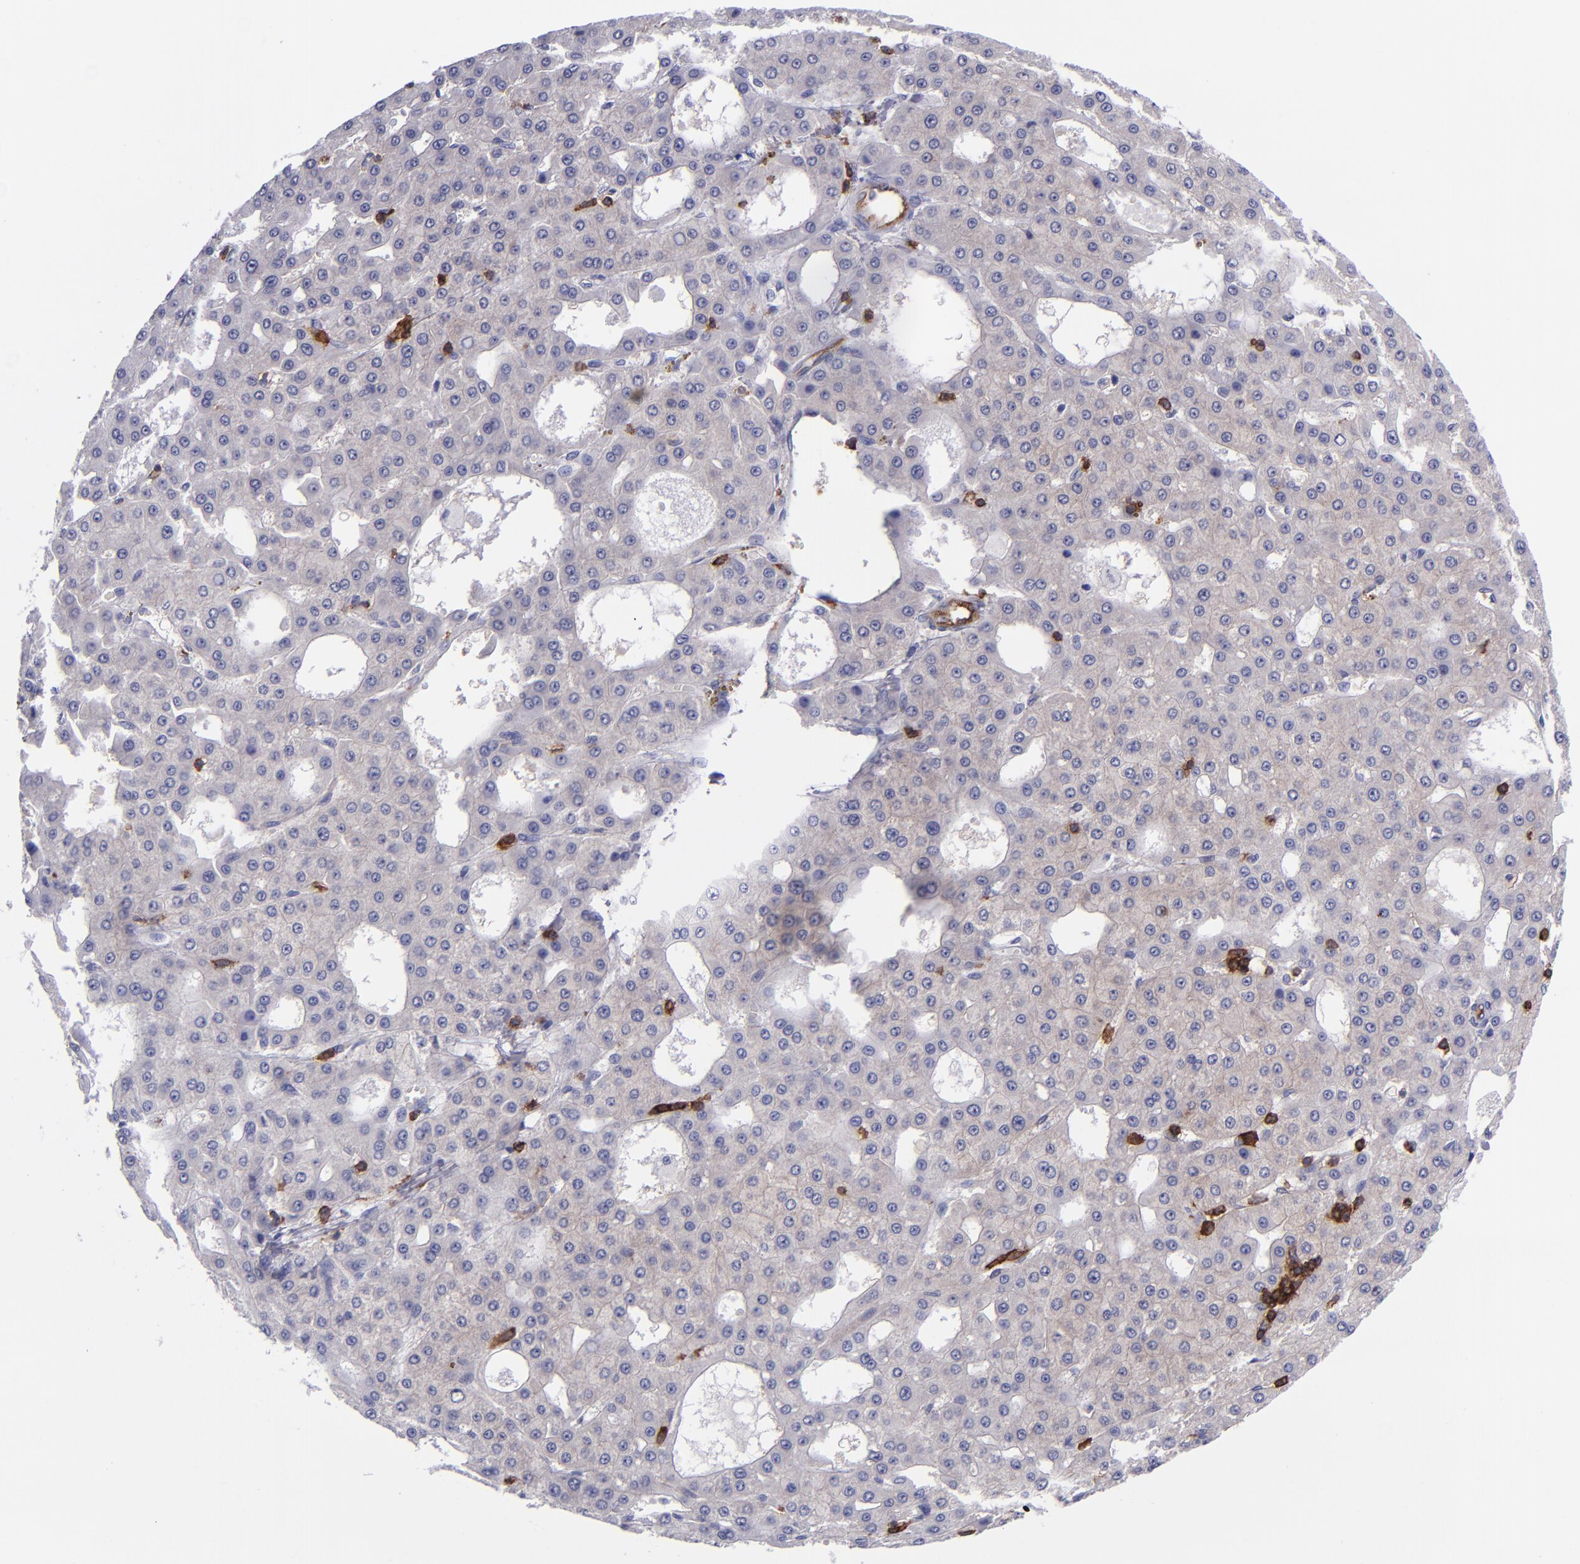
{"staining": {"intensity": "negative", "quantity": "none", "location": "none"}, "tissue": "liver cancer", "cell_type": "Tumor cells", "image_type": "cancer", "snomed": [{"axis": "morphology", "description": "Carcinoma, Hepatocellular, NOS"}, {"axis": "topography", "description": "Liver"}], "caption": "Immunohistochemistry (IHC) micrograph of neoplastic tissue: hepatocellular carcinoma (liver) stained with DAB shows no significant protein positivity in tumor cells.", "gene": "ICAM3", "patient": {"sex": "male", "age": 47}}